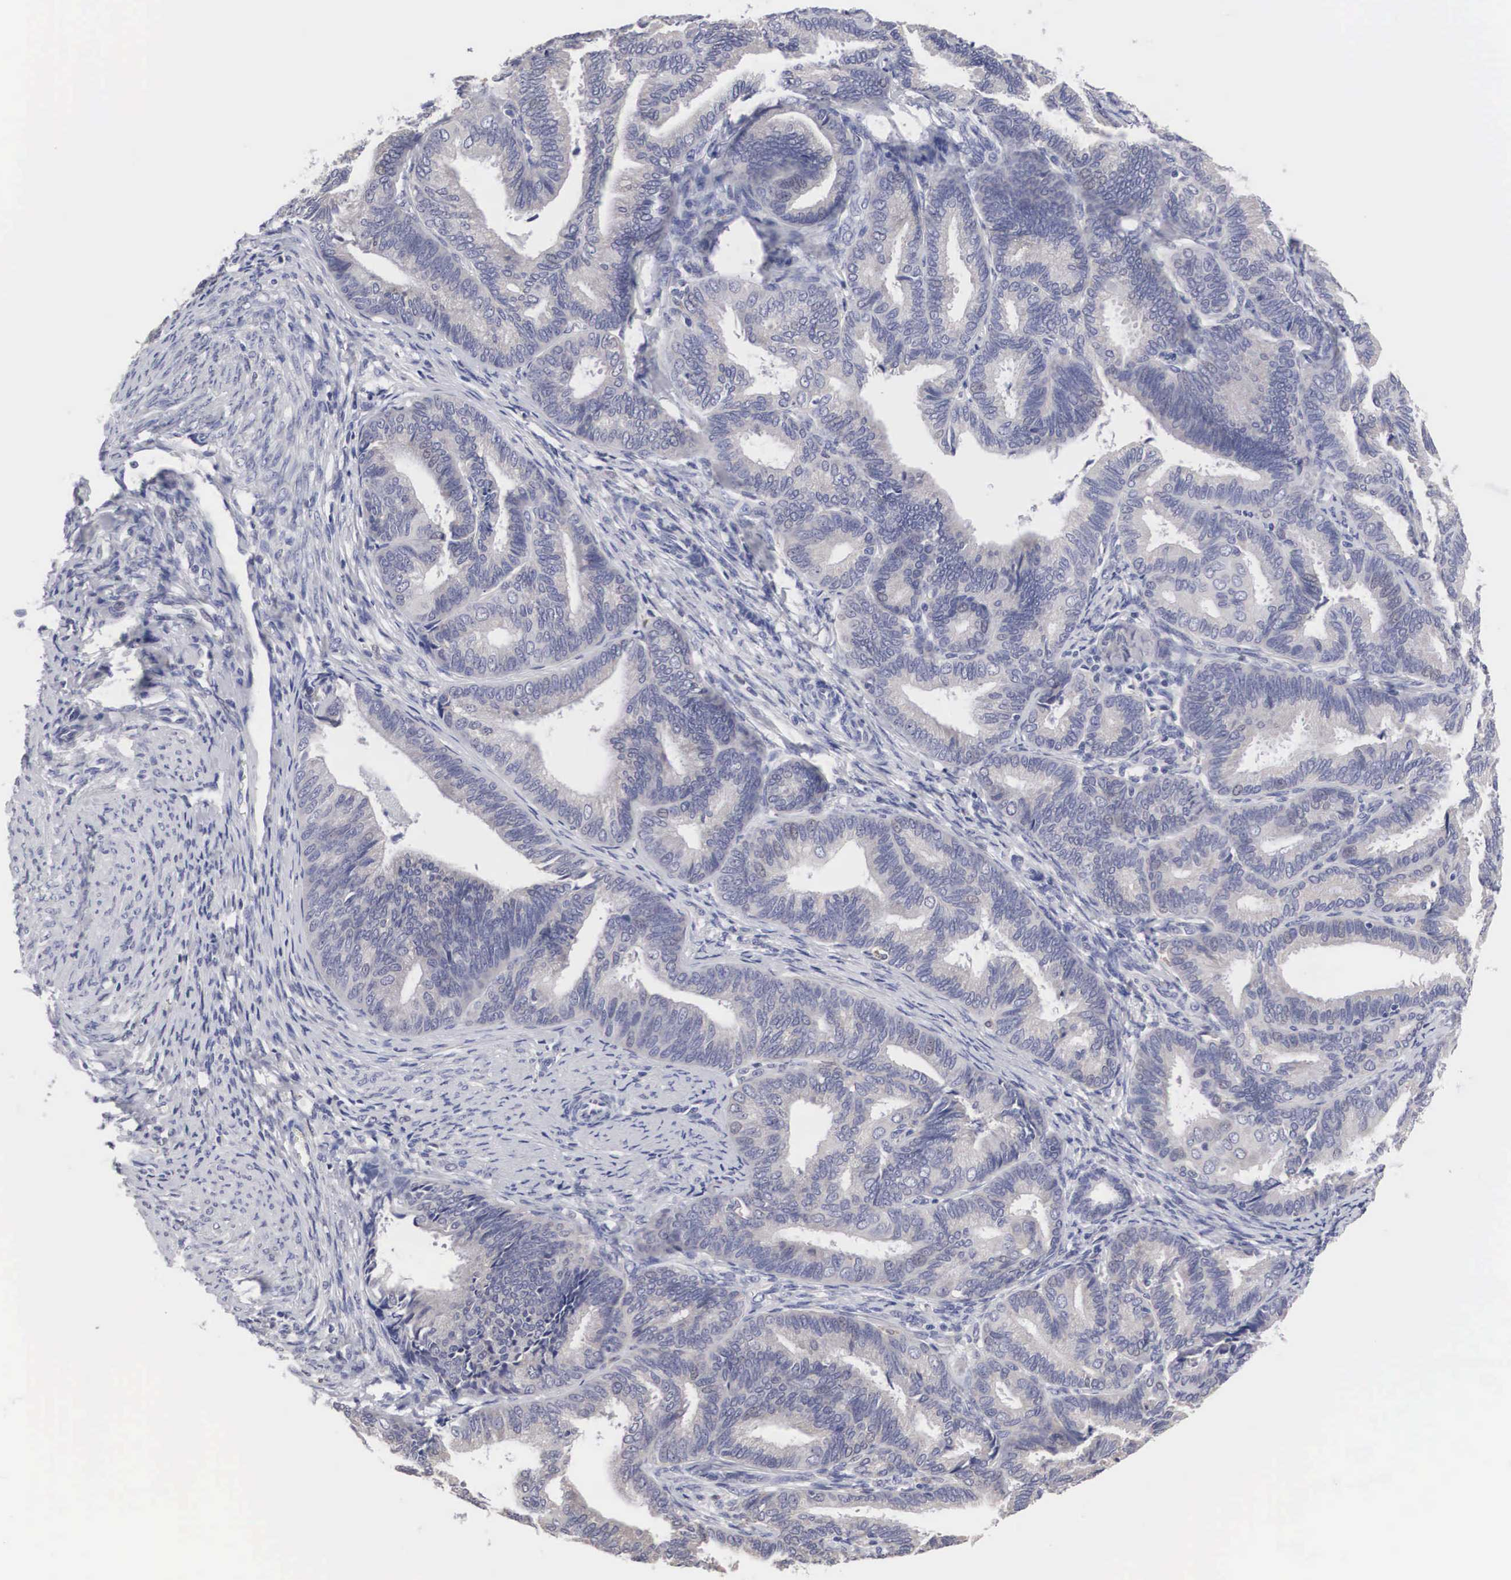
{"staining": {"intensity": "weak", "quantity": "<25%", "location": "cytoplasmic/membranous"}, "tissue": "endometrial cancer", "cell_type": "Tumor cells", "image_type": "cancer", "snomed": [{"axis": "morphology", "description": "Adenocarcinoma, NOS"}, {"axis": "topography", "description": "Endometrium"}], "caption": "DAB immunohistochemical staining of endometrial cancer demonstrates no significant positivity in tumor cells.", "gene": "HMOX1", "patient": {"sex": "female", "age": 63}}